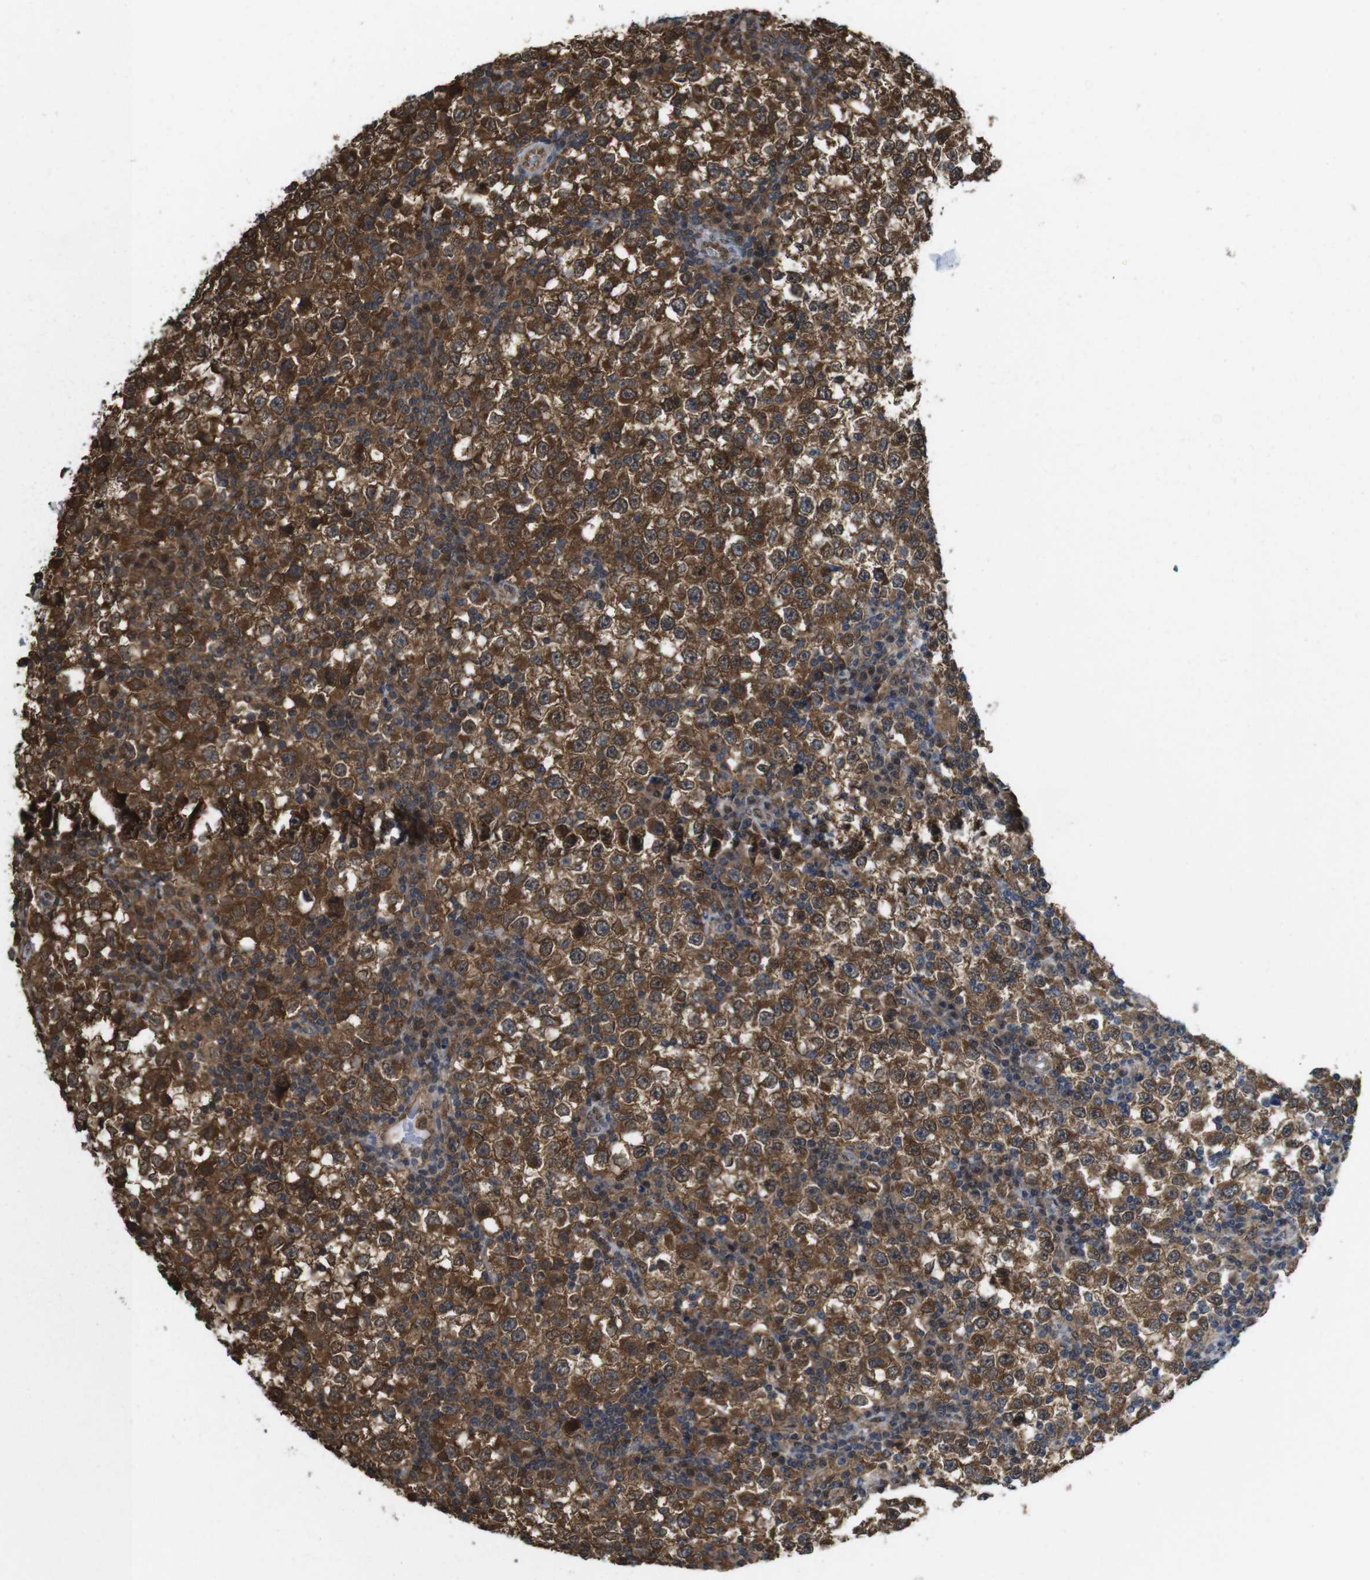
{"staining": {"intensity": "strong", "quantity": ">75%", "location": "cytoplasmic/membranous,nuclear"}, "tissue": "testis cancer", "cell_type": "Tumor cells", "image_type": "cancer", "snomed": [{"axis": "morphology", "description": "Seminoma, NOS"}, {"axis": "topography", "description": "Testis"}], "caption": "Strong cytoplasmic/membranous and nuclear expression for a protein is present in approximately >75% of tumor cells of testis cancer using immunohistochemistry.", "gene": "YWHAG", "patient": {"sex": "male", "age": 65}}